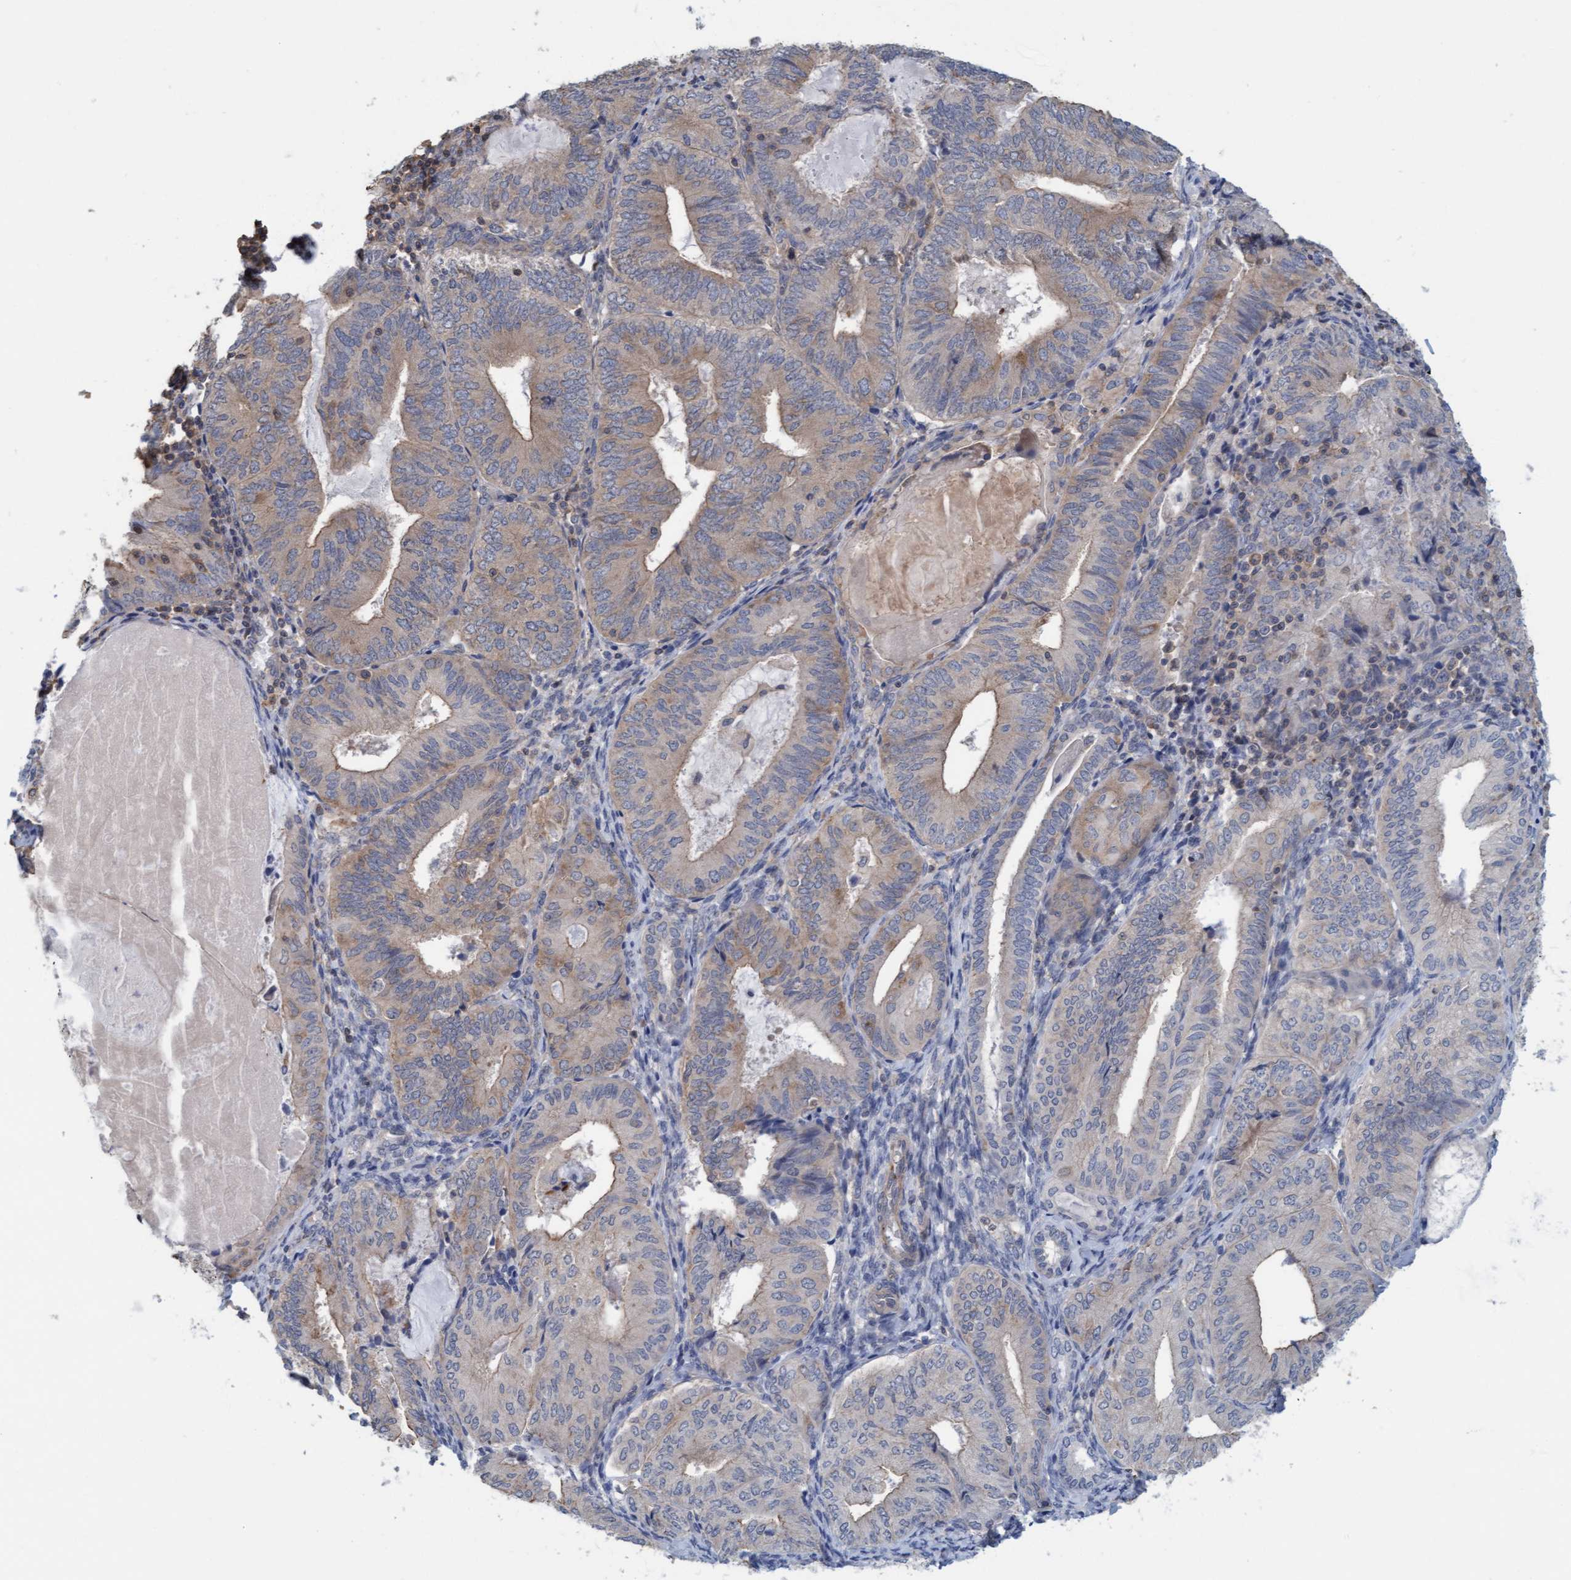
{"staining": {"intensity": "weak", "quantity": "25%-75%", "location": "cytoplasmic/membranous"}, "tissue": "endometrial cancer", "cell_type": "Tumor cells", "image_type": "cancer", "snomed": [{"axis": "morphology", "description": "Adenocarcinoma, NOS"}, {"axis": "topography", "description": "Endometrium"}], "caption": "DAB (3,3'-diaminobenzidine) immunohistochemical staining of human adenocarcinoma (endometrial) displays weak cytoplasmic/membranous protein staining in about 25%-75% of tumor cells.", "gene": "FXR2", "patient": {"sex": "female", "age": 81}}